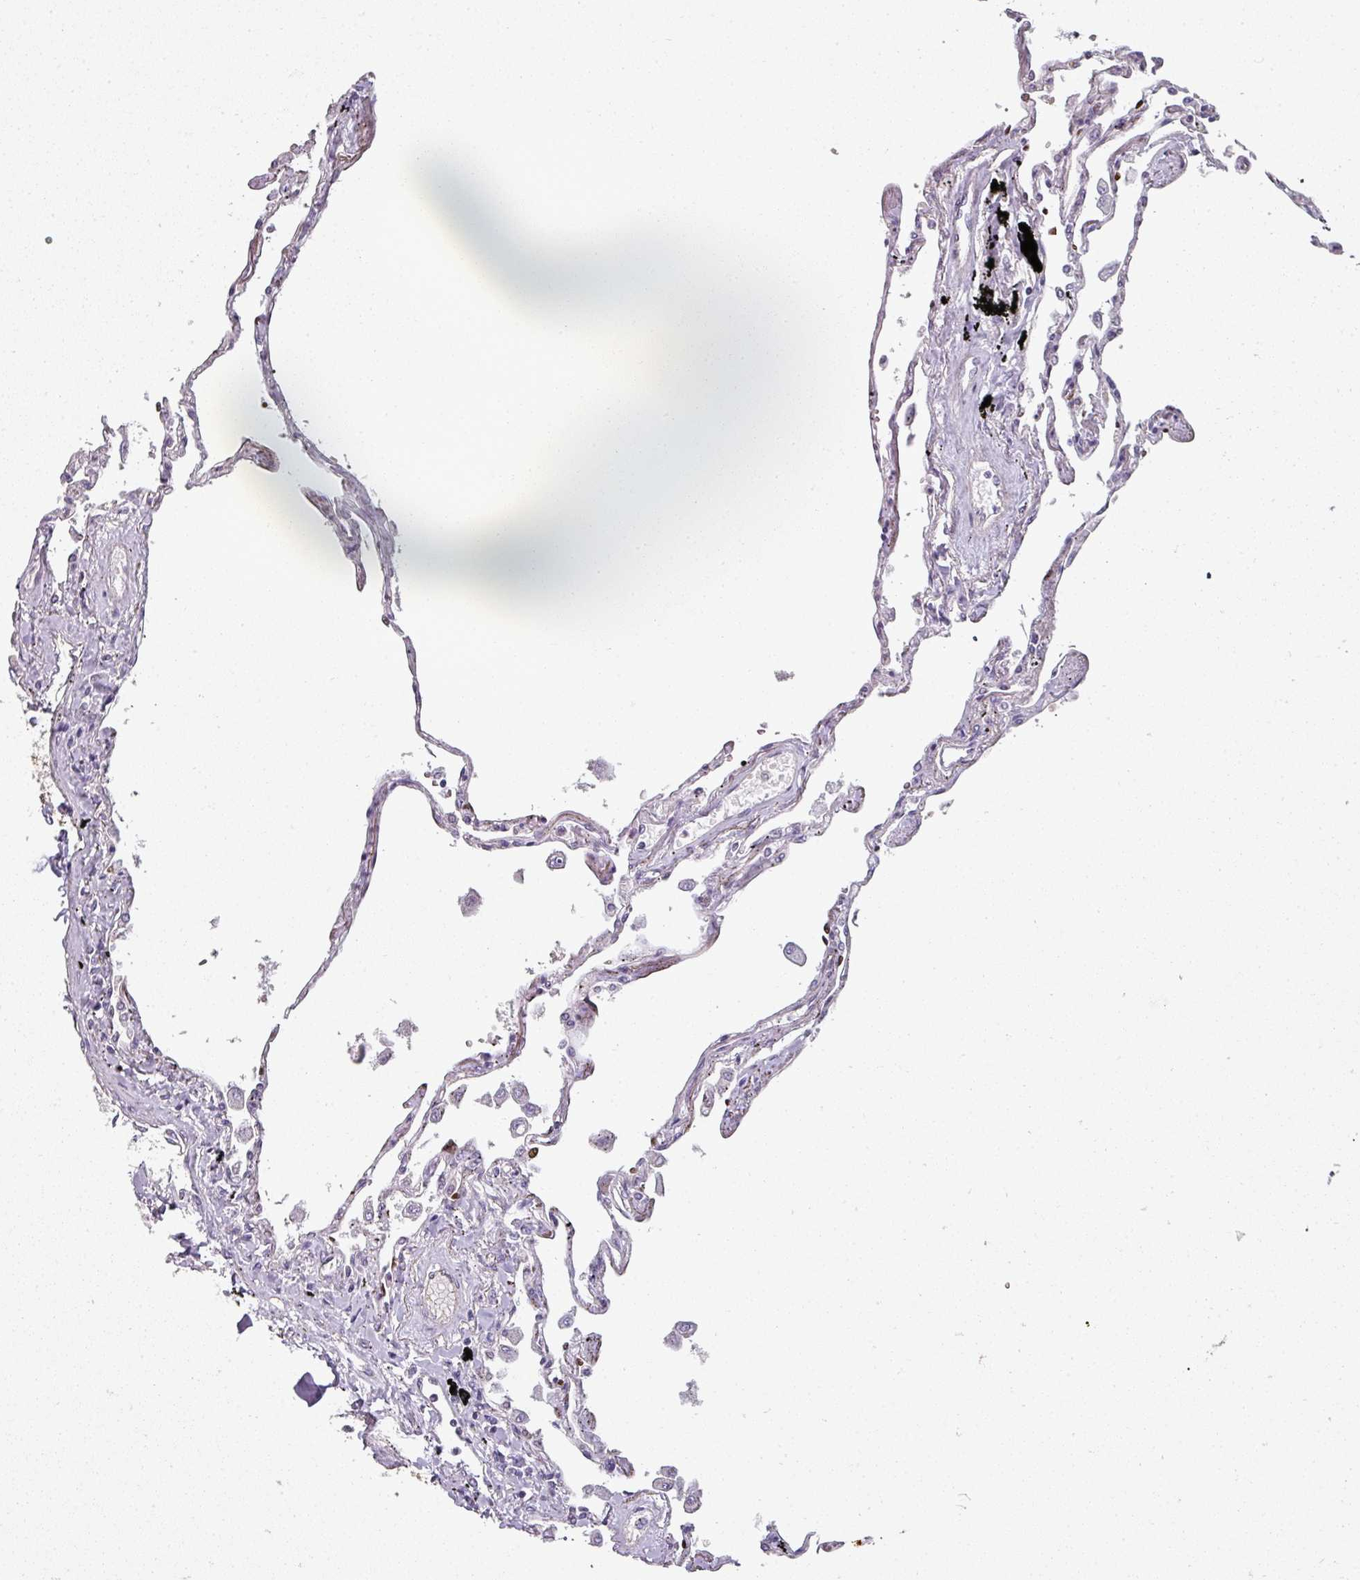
{"staining": {"intensity": "weak", "quantity": "25%-75%", "location": "cytoplasmic/membranous"}, "tissue": "lung", "cell_type": "Alveolar cells", "image_type": "normal", "snomed": [{"axis": "morphology", "description": "Normal tissue, NOS"}, {"axis": "topography", "description": "Lung"}], "caption": "Brown immunohistochemical staining in unremarkable lung exhibits weak cytoplasmic/membranous positivity in approximately 25%-75% of alveolar cells. The protein of interest is shown in brown color, while the nuclei are stained blue.", "gene": "C19orf33", "patient": {"sex": "female", "age": 67}}